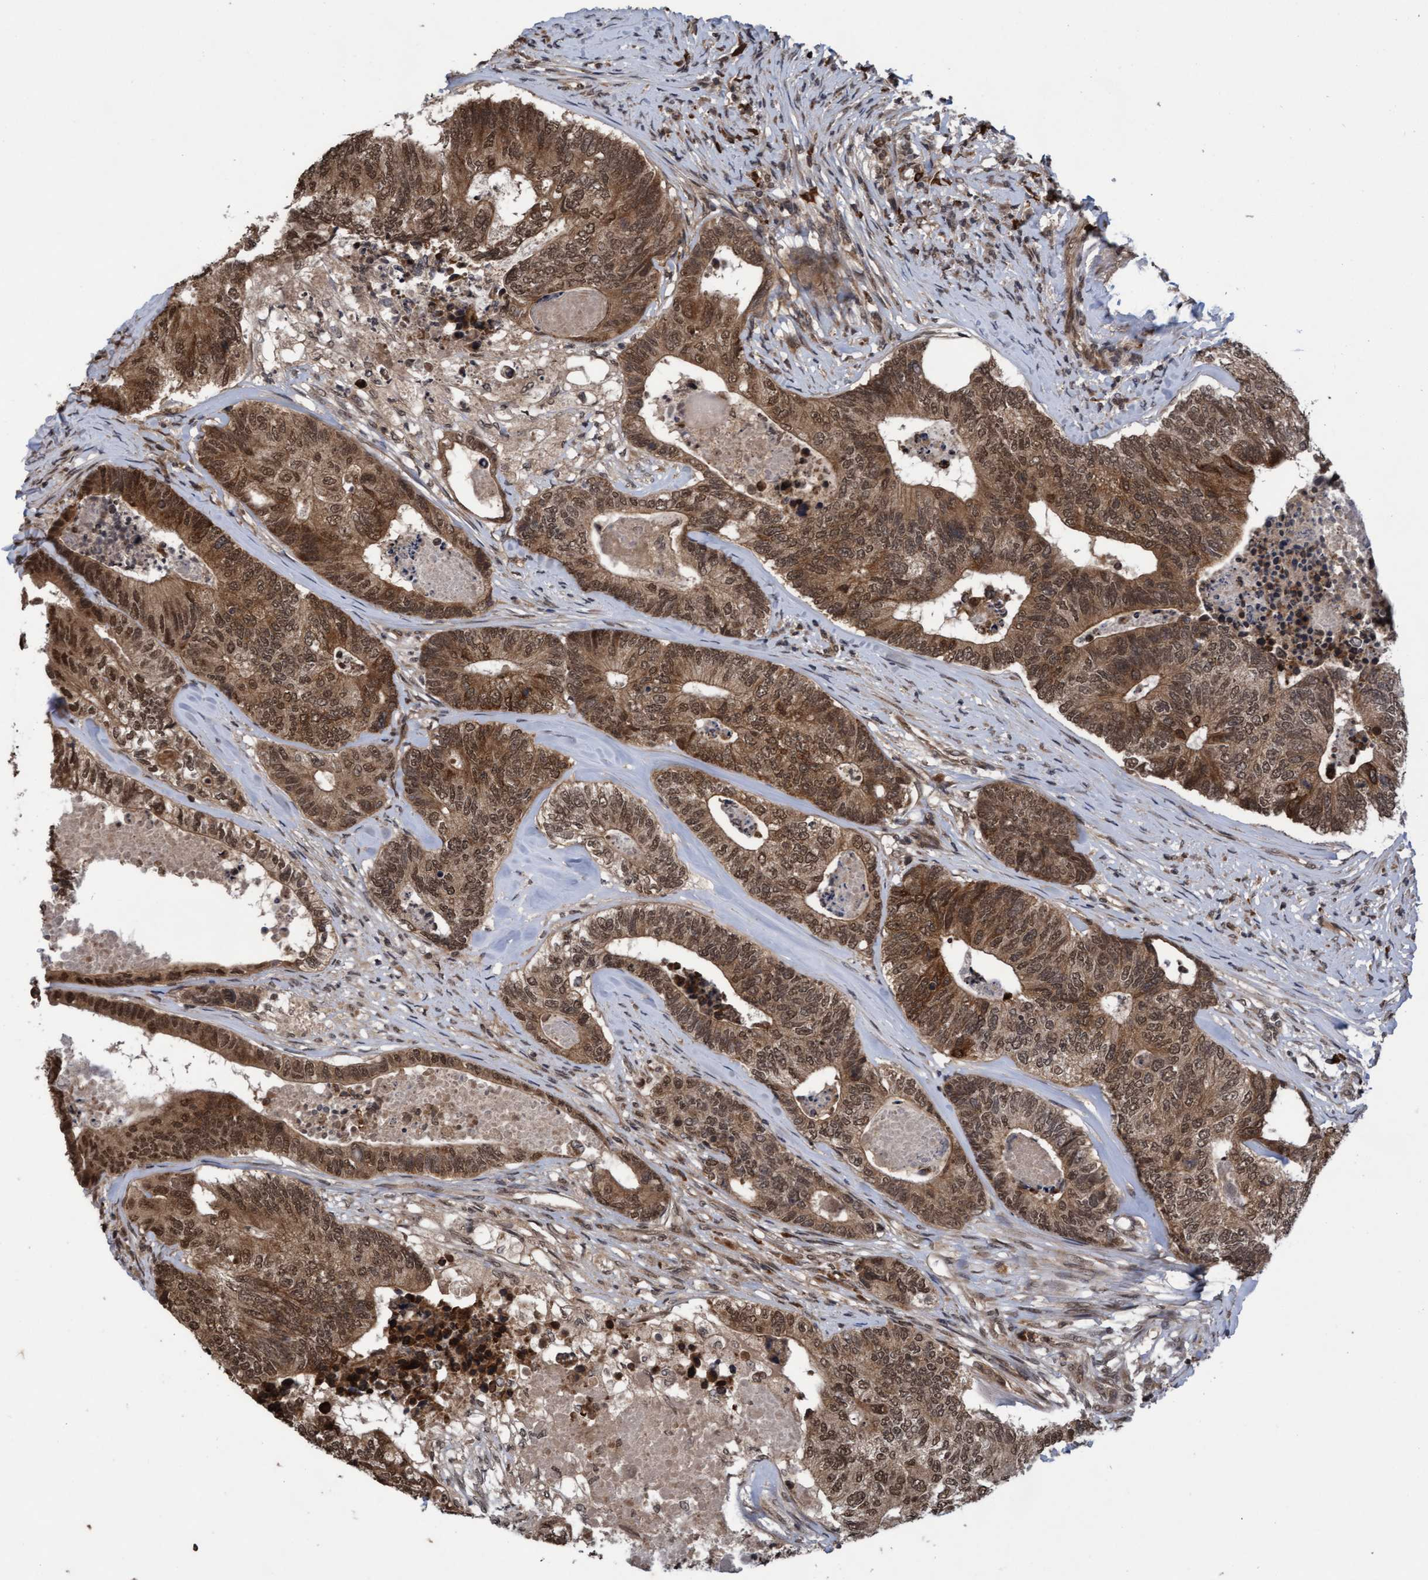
{"staining": {"intensity": "moderate", "quantity": ">75%", "location": "cytoplasmic/membranous,nuclear"}, "tissue": "colorectal cancer", "cell_type": "Tumor cells", "image_type": "cancer", "snomed": [{"axis": "morphology", "description": "Adenocarcinoma, NOS"}, {"axis": "topography", "description": "Colon"}], "caption": "Adenocarcinoma (colorectal) stained for a protein (brown) shows moderate cytoplasmic/membranous and nuclear positive positivity in about >75% of tumor cells.", "gene": "WASF1", "patient": {"sex": "female", "age": 67}}